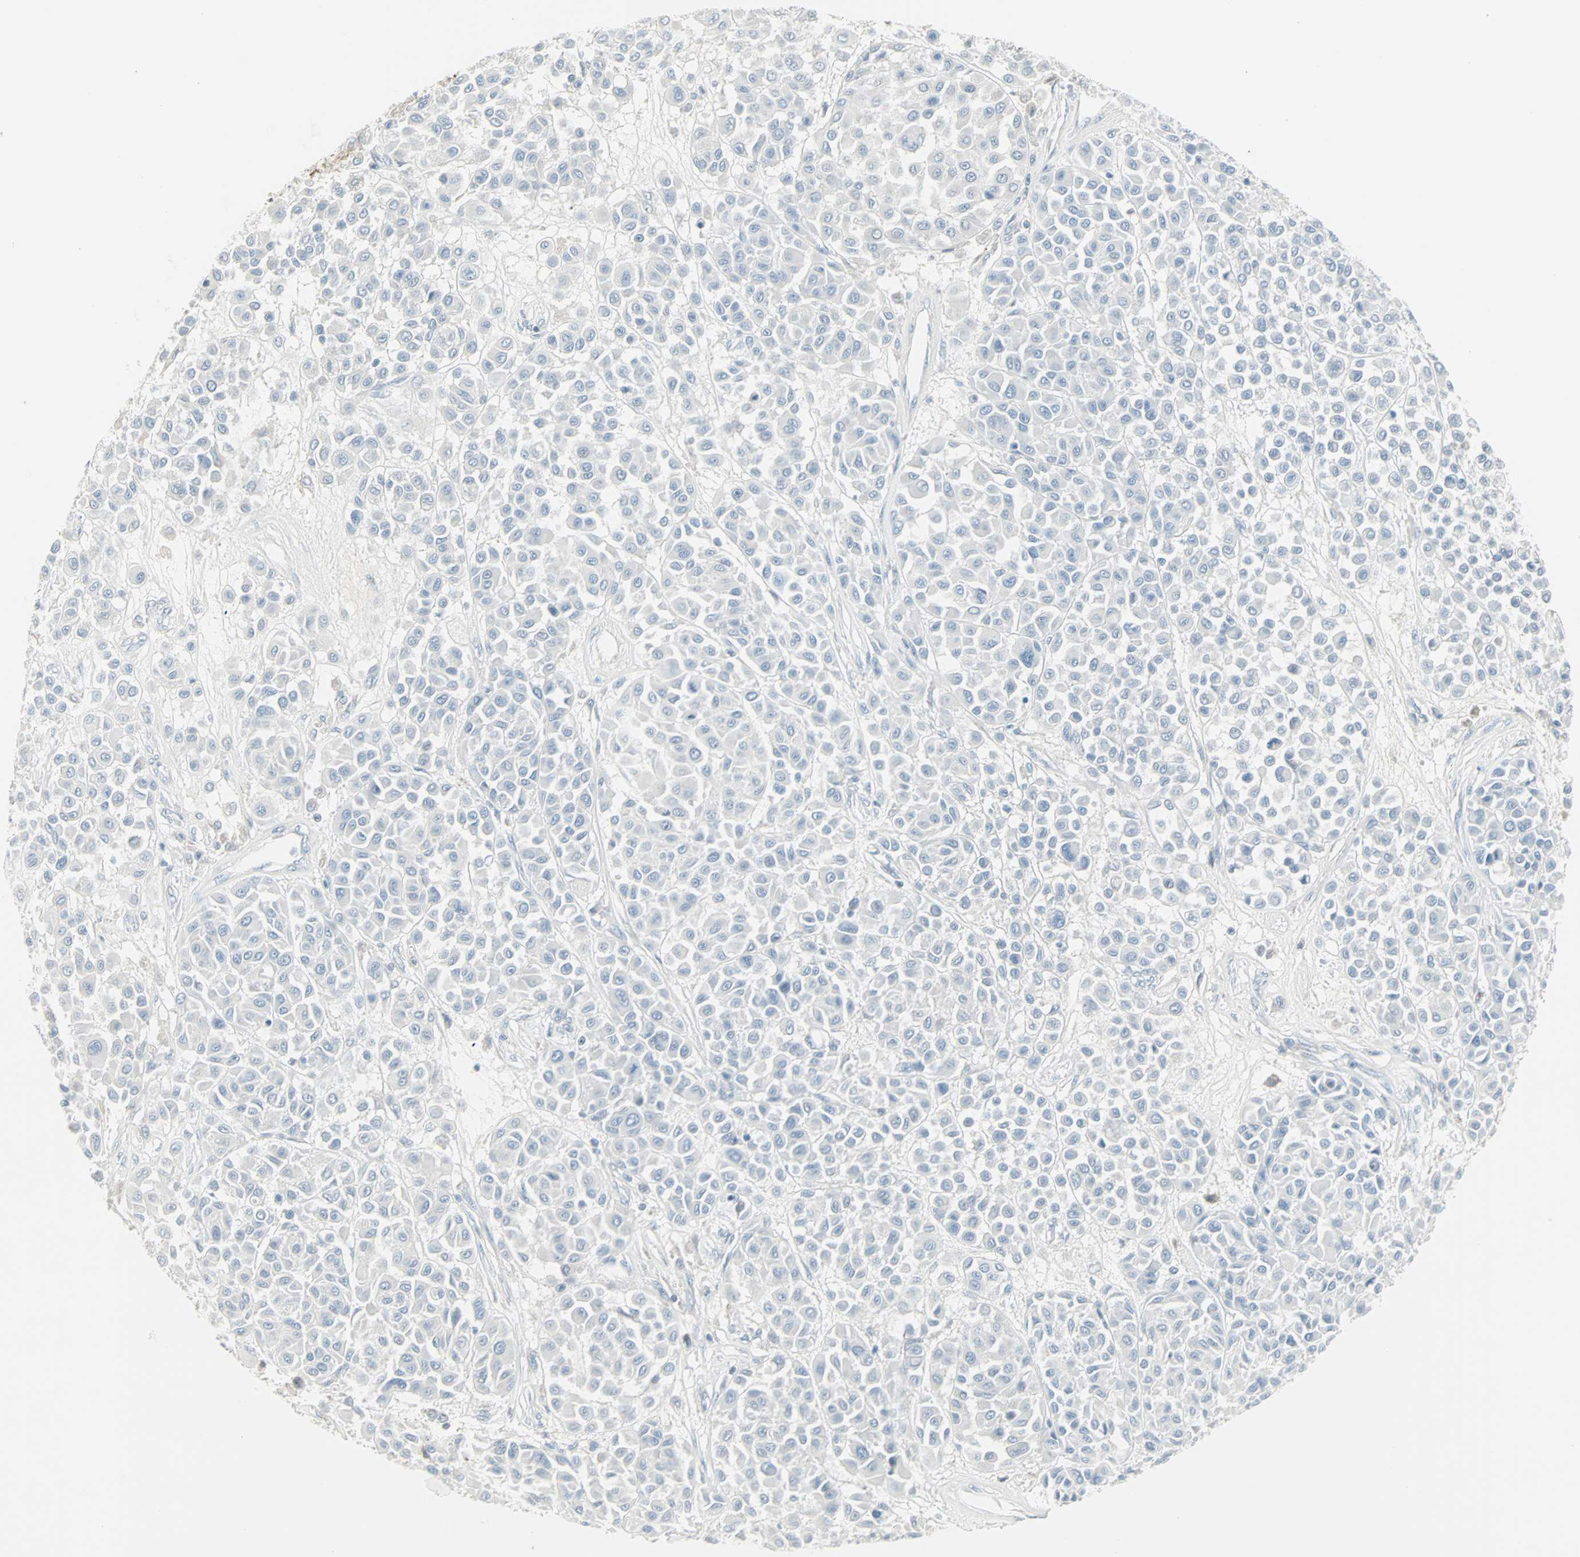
{"staining": {"intensity": "negative", "quantity": "none", "location": "none"}, "tissue": "melanoma", "cell_type": "Tumor cells", "image_type": "cancer", "snomed": [{"axis": "morphology", "description": "Malignant melanoma, Metastatic site"}, {"axis": "topography", "description": "Soft tissue"}], "caption": "Malignant melanoma (metastatic site) was stained to show a protein in brown. There is no significant positivity in tumor cells.", "gene": "IDH2", "patient": {"sex": "male", "age": 41}}